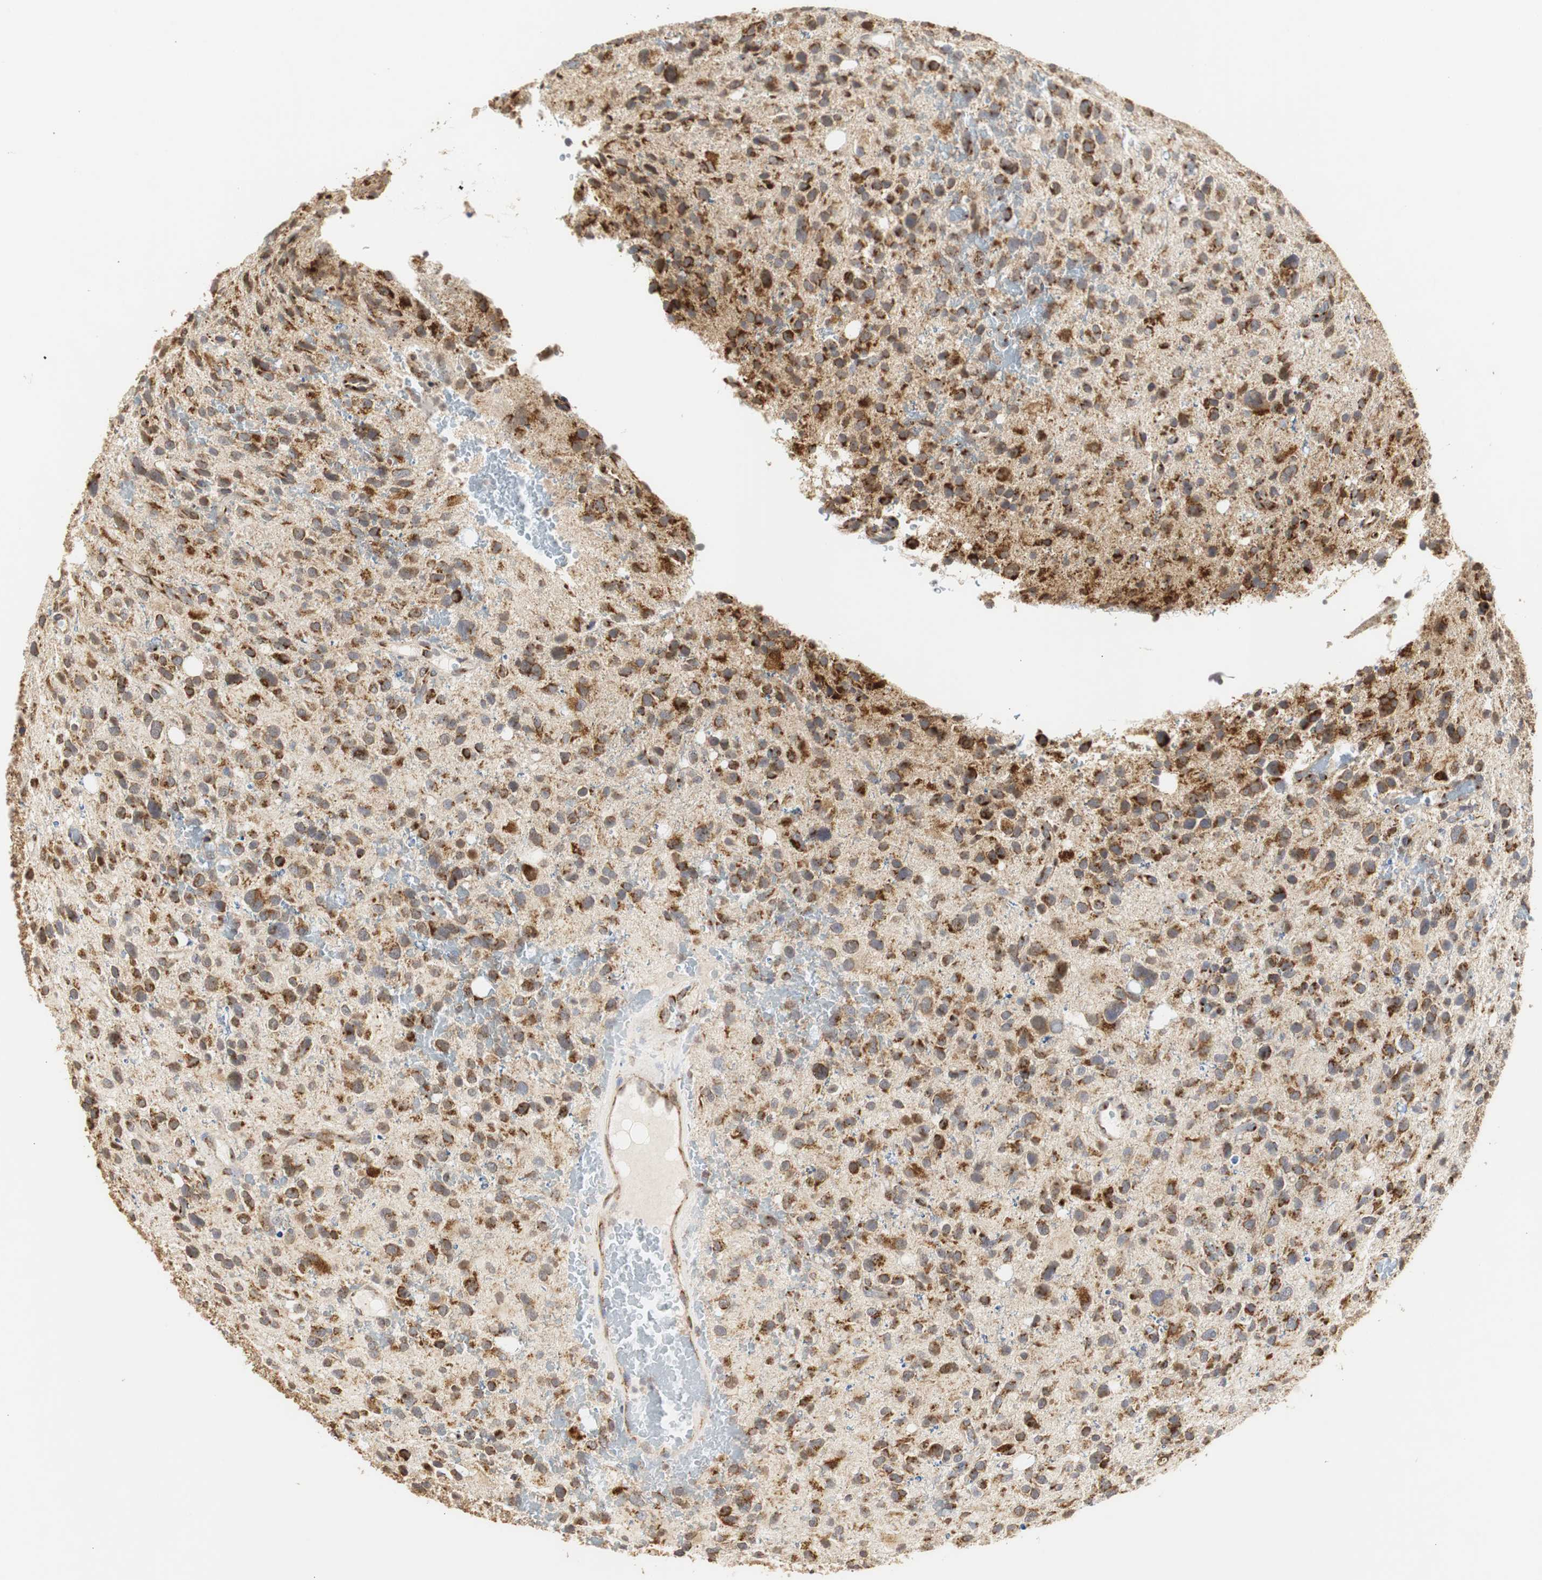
{"staining": {"intensity": "strong", "quantity": ">75%", "location": "cytoplasmic/membranous"}, "tissue": "glioma", "cell_type": "Tumor cells", "image_type": "cancer", "snomed": [{"axis": "morphology", "description": "Glioma, malignant, High grade"}, {"axis": "topography", "description": "Brain"}], "caption": "Immunohistochemistry (IHC) image of neoplastic tissue: glioma stained using immunohistochemistry demonstrates high levels of strong protein expression localized specifically in the cytoplasmic/membranous of tumor cells, appearing as a cytoplasmic/membranous brown color.", "gene": "HSD17B10", "patient": {"sex": "male", "age": 48}}